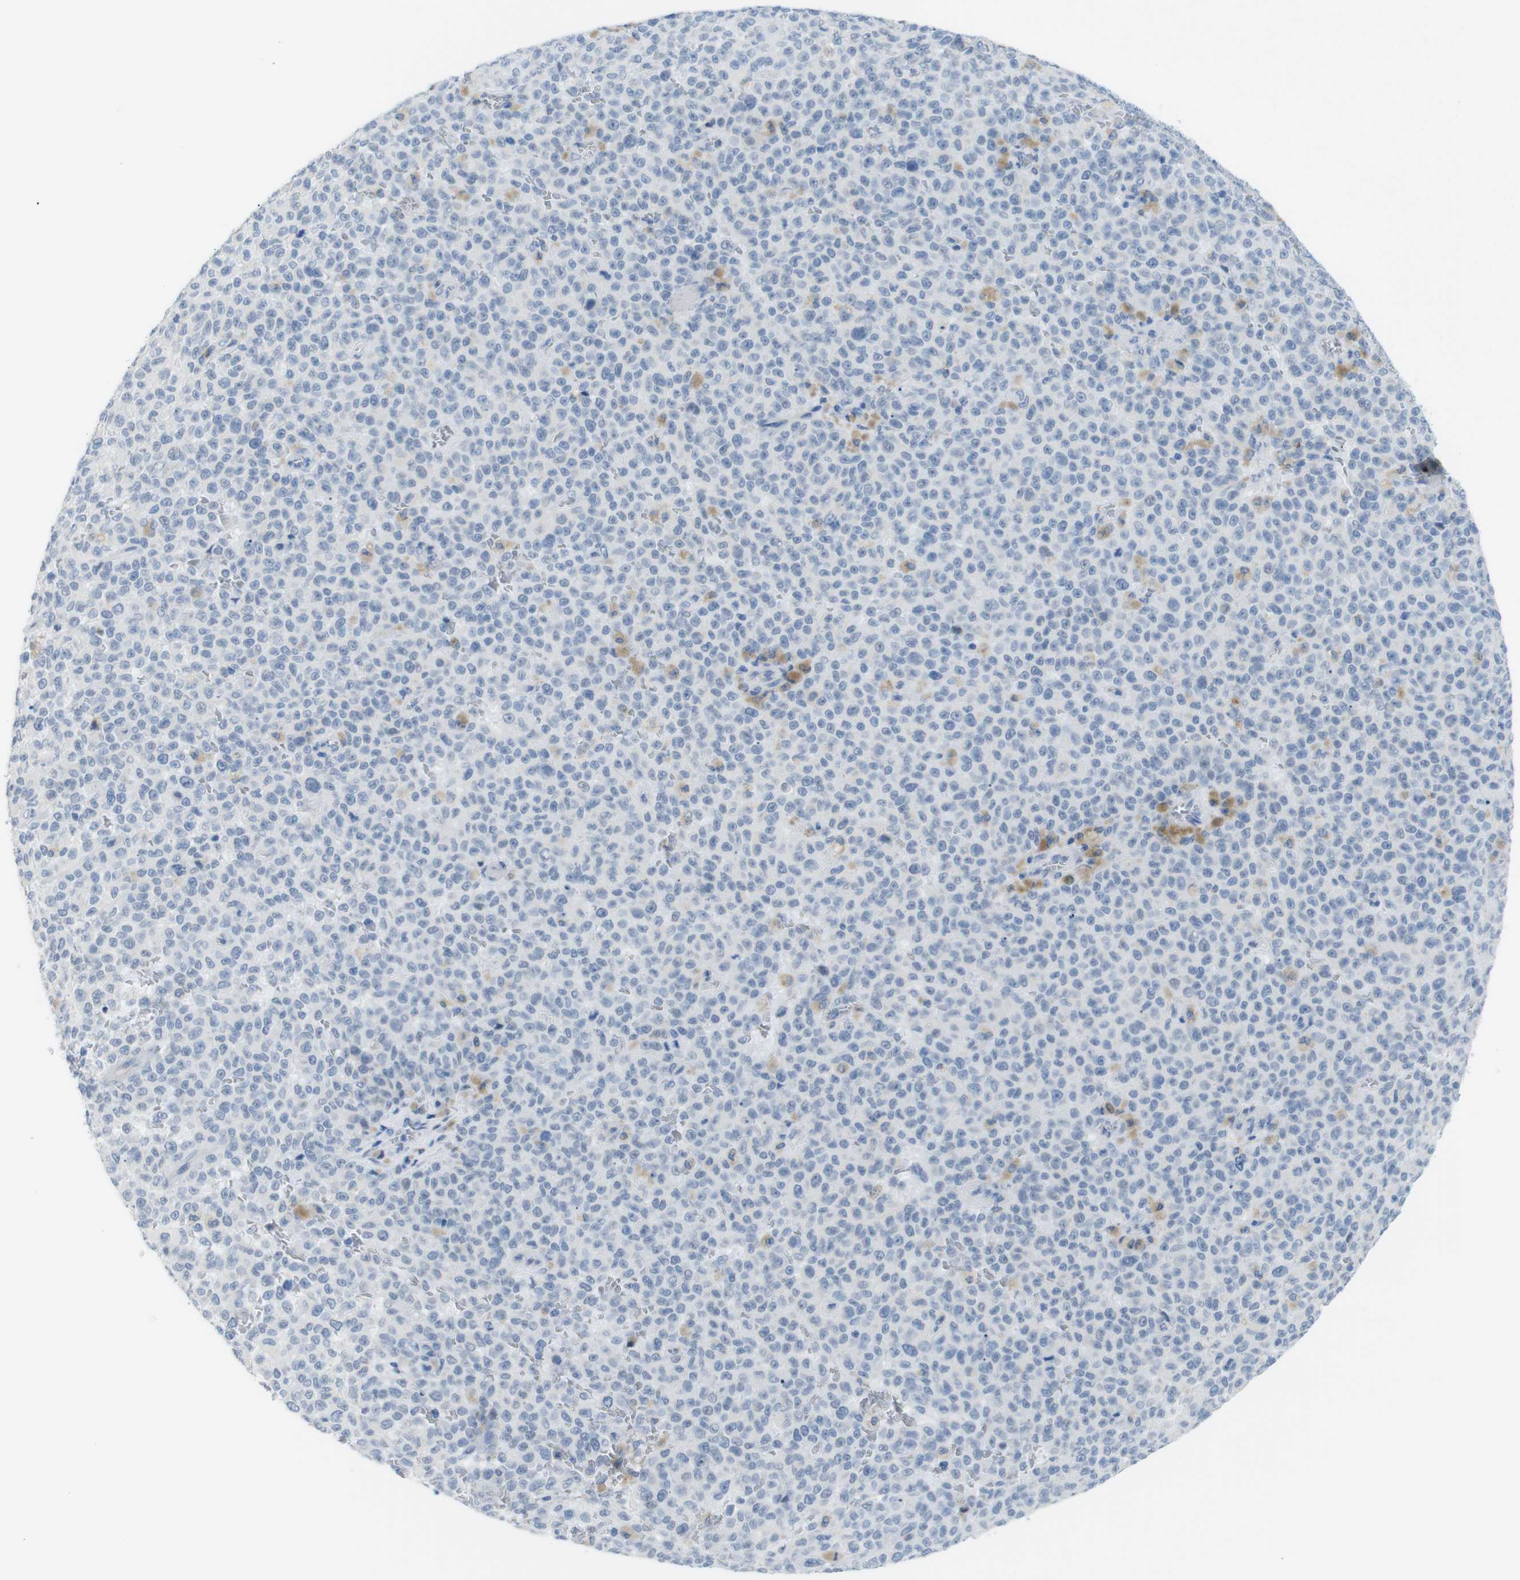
{"staining": {"intensity": "negative", "quantity": "none", "location": "none"}, "tissue": "melanoma", "cell_type": "Tumor cells", "image_type": "cancer", "snomed": [{"axis": "morphology", "description": "Malignant melanoma, NOS"}, {"axis": "topography", "description": "Skin"}], "caption": "Immunohistochemical staining of melanoma displays no significant expression in tumor cells.", "gene": "OPN1SW", "patient": {"sex": "female", "age": 82}}